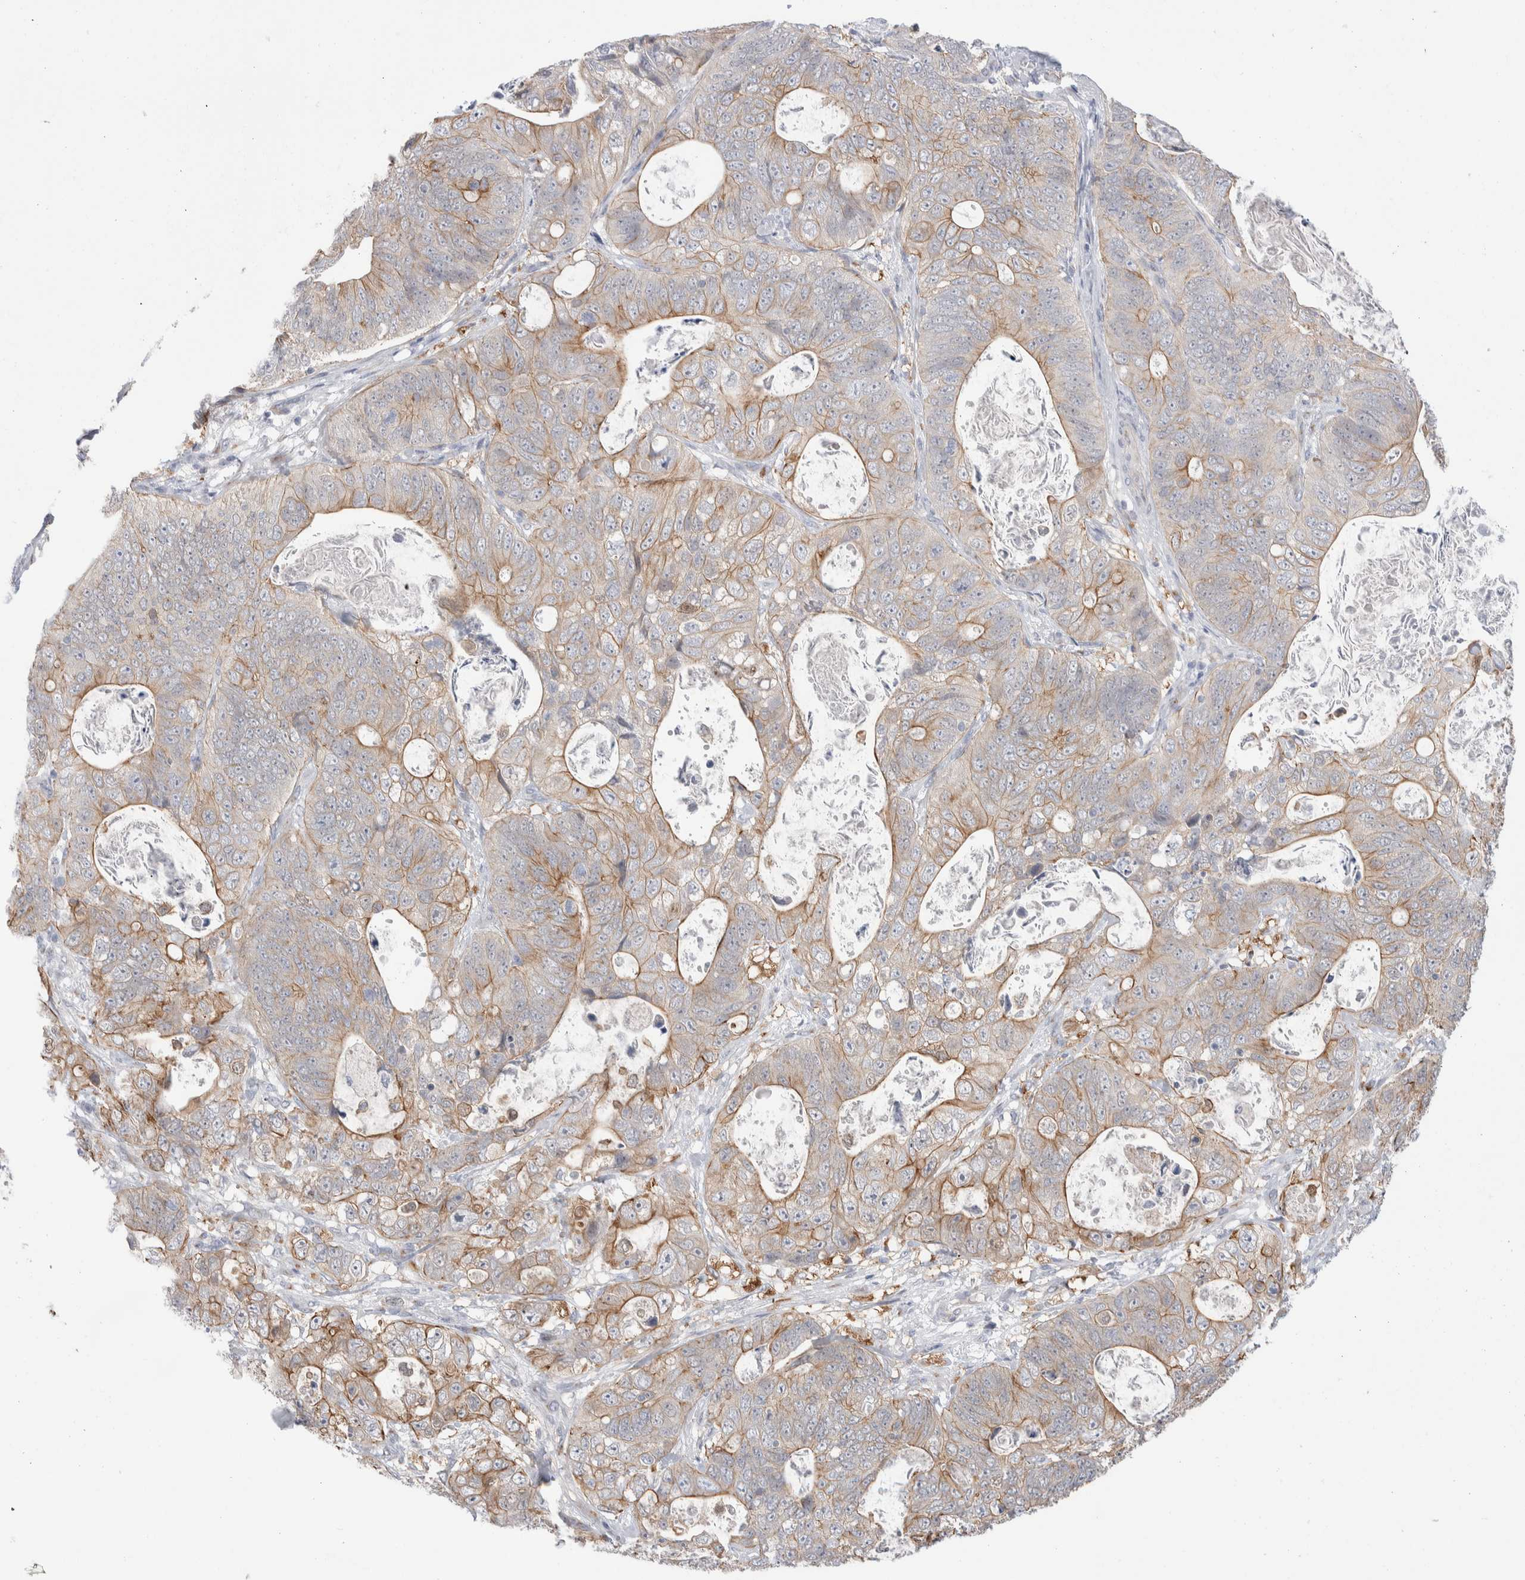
{"staining": {"intensity": "weak", "quantity": ">75%", "location": "cytoplasmic/membranous"}, "tissue": "stomach cancer", "cell_type": "Tumor cells", "image_type": "cancer", "snomed": [{"axis": "morphology", "description": "Normal tissue, NOS"}, {"axis": "morphology", "description": "Adenocarcinoma, NOS"}, {"axis": "topography", "description": "Stomach"}], "caption": "Immunohistochemical staining of human stomach adenocarcinoma displays weak cytoplasmic/membranous protein staining in approximately >75% of tumor cells.", "gene": "C1orf112", "patient": {"sex": "female", "age": 89}}